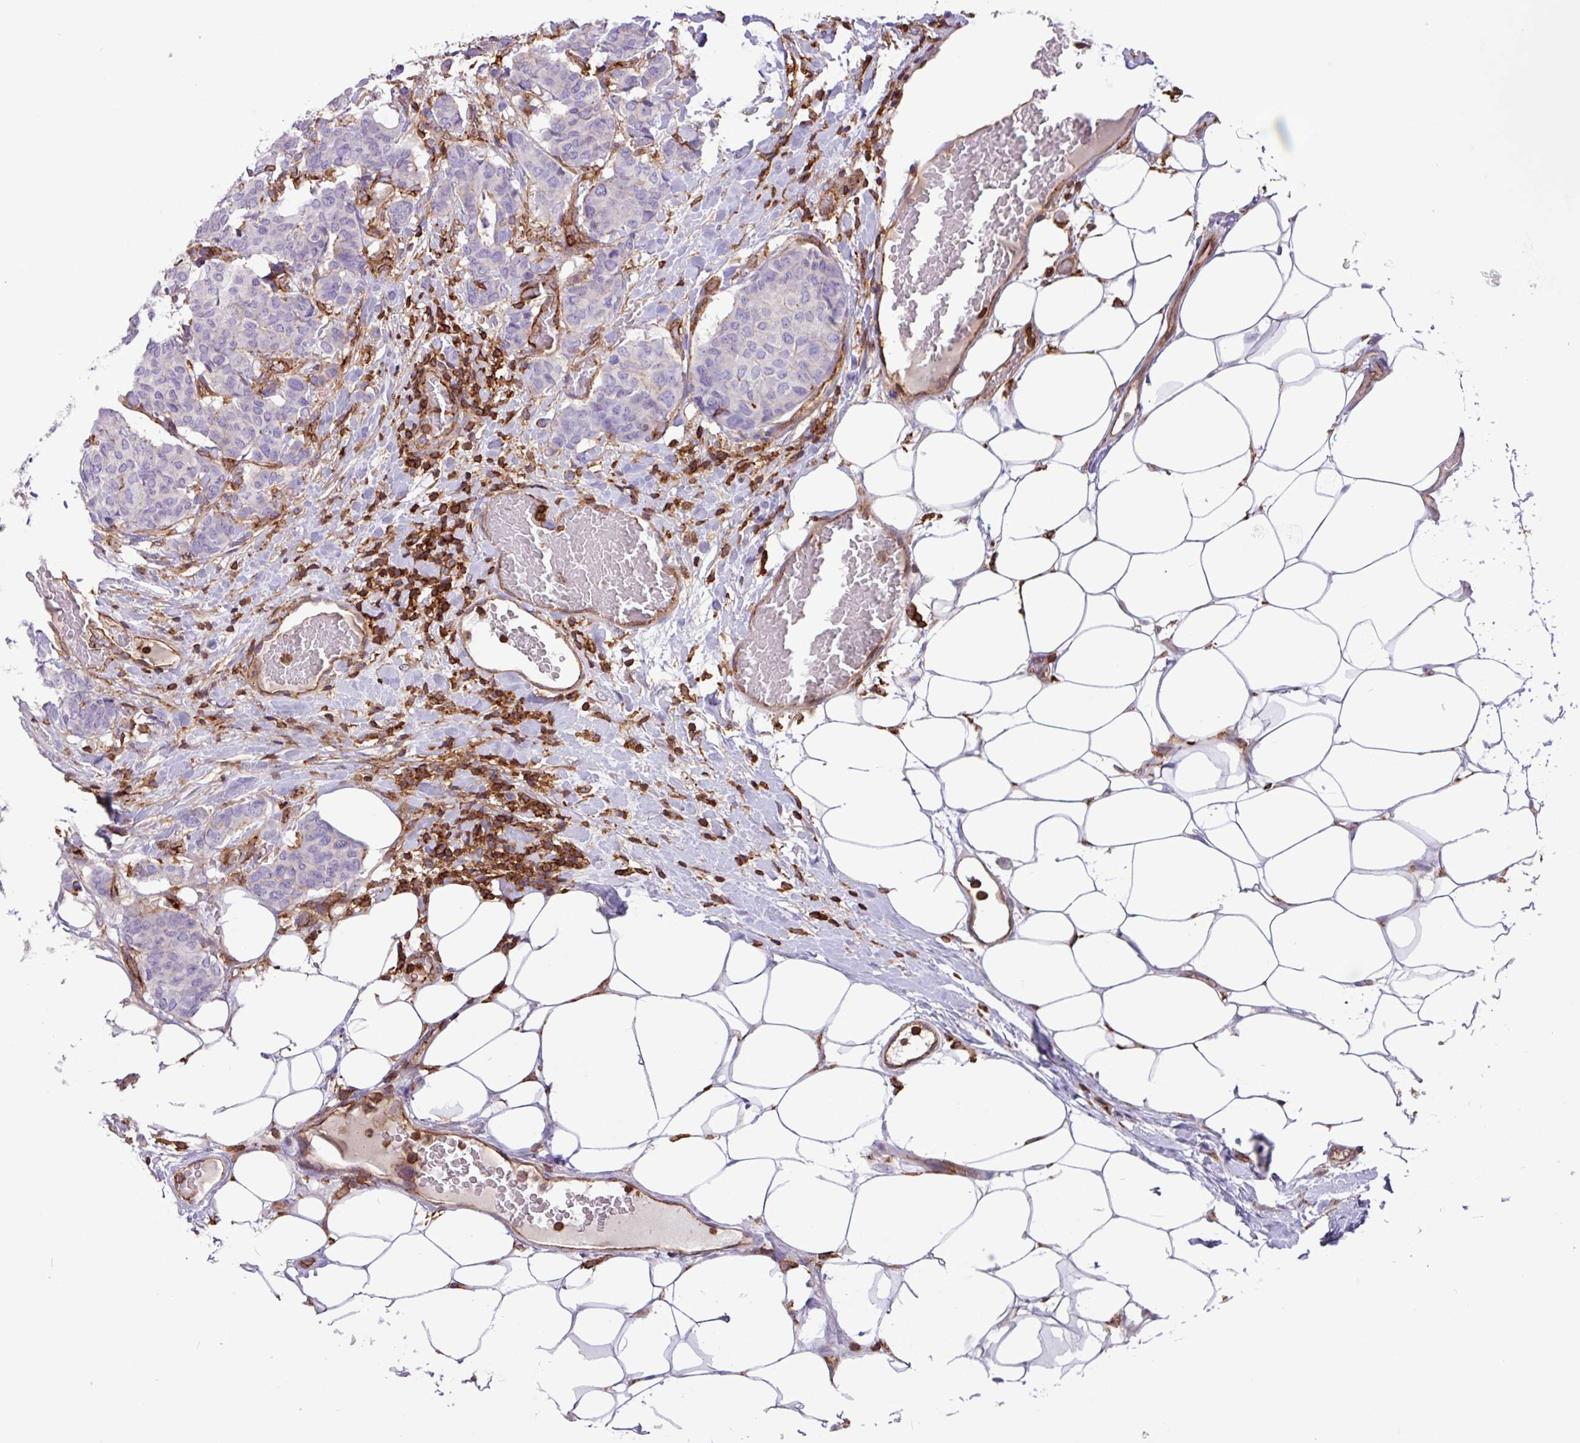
{"staining": {"intensity": "negative", "quantity": "none", "location": "none"}, "tissue": "breast cancer", "cell_type": "Tumor cells", "image_type": "cancer", "snomed": [{"axis": "morphology", "description": "Duct carcinoma"}, {"axis": "topography", "description": "Breast"}], "caption": "Tumor cells show no significant protein staining in breast invasive ductal carcinoma.", "gene": "PPP1R18", "patient": {"sex": "female", "age": 75}}